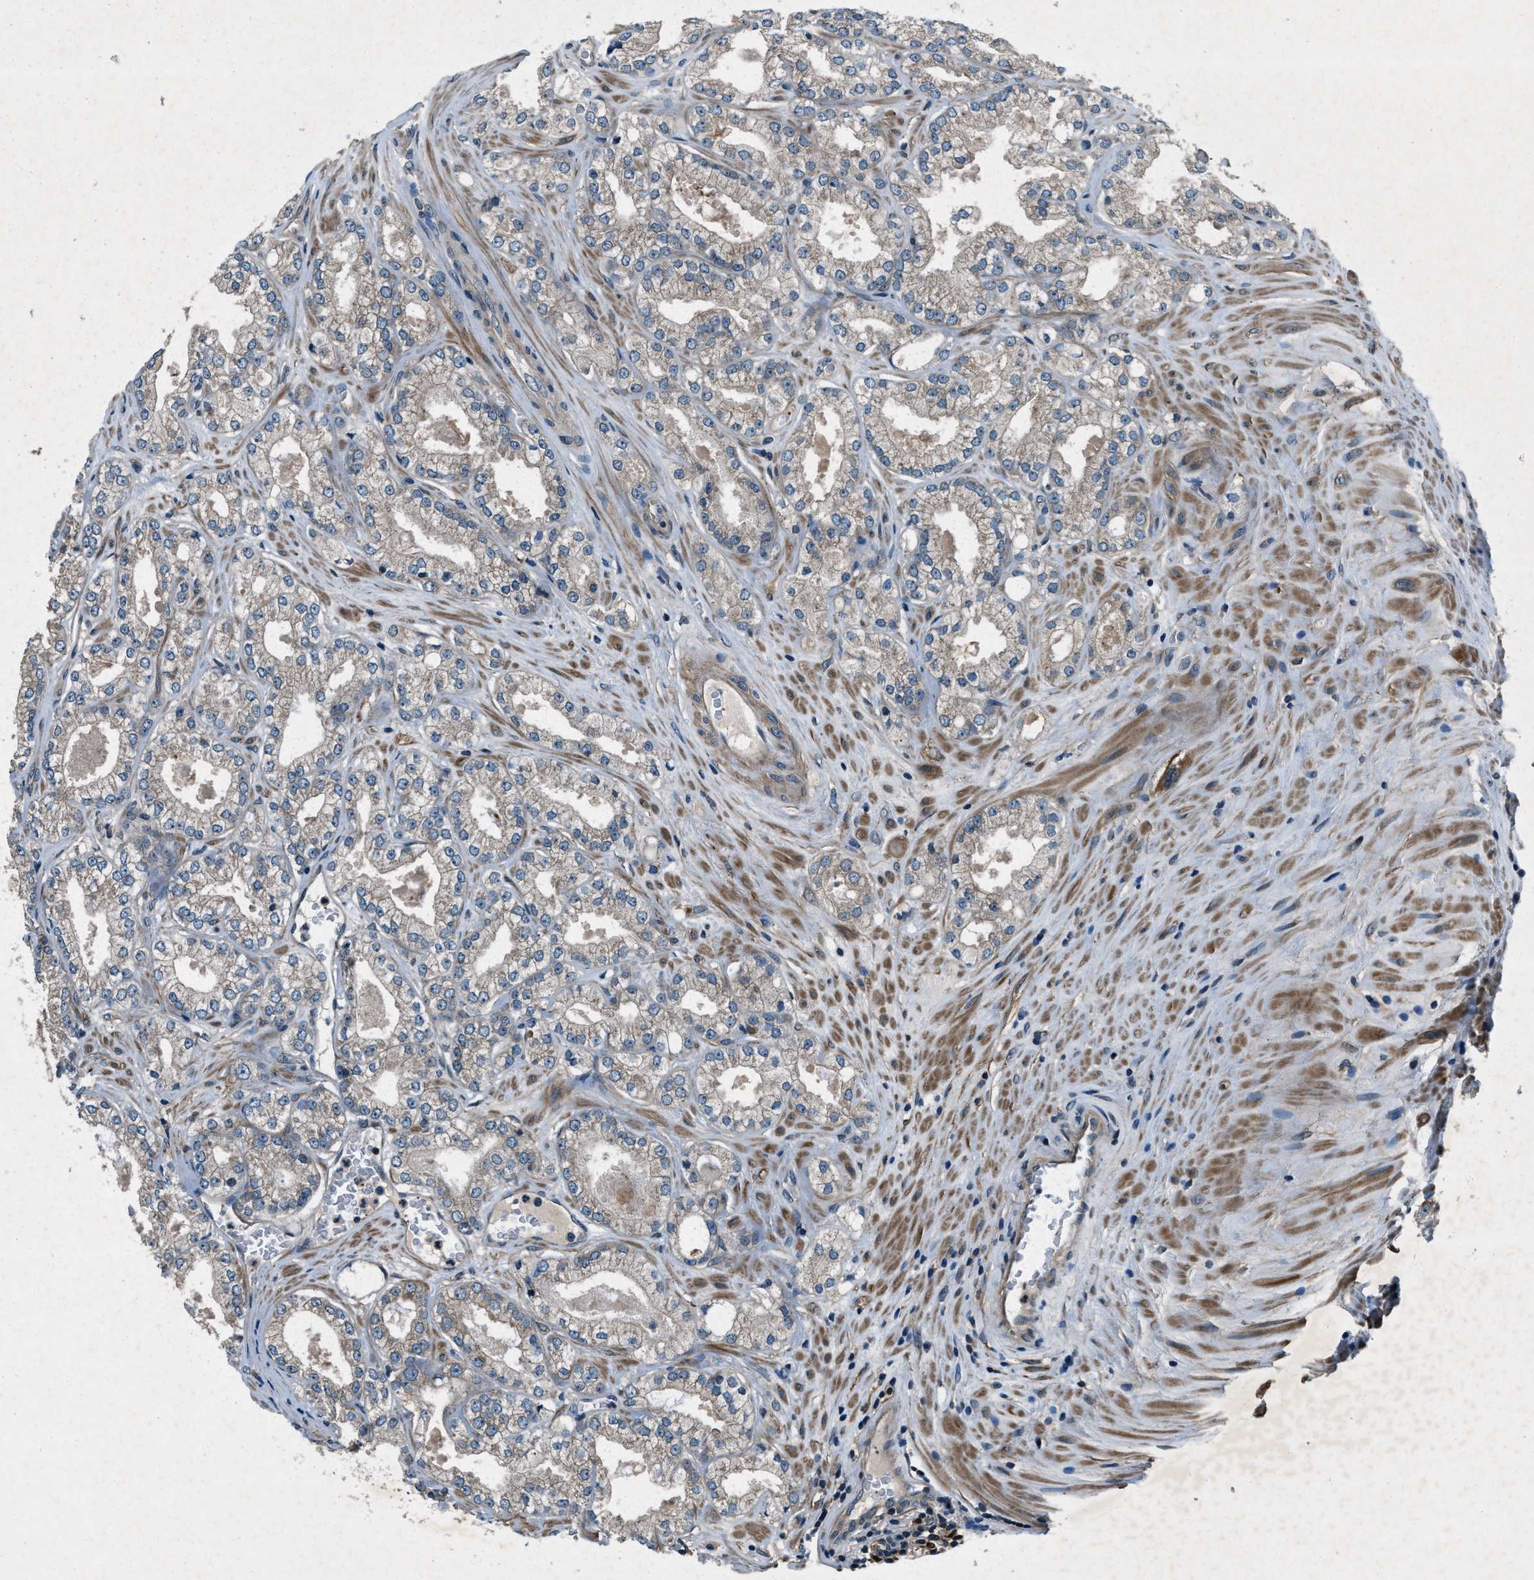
{"staining": {"intensity": "weak", "quantity": "25%-75%", "location": "cytoplasmic/membranous"}, "tissue": "prostate cancer", "cell_type": "Tumor cells", "image_type": "cancer", "snomed": [{"axis": "morphology", "description": "Adenocarcinoma, High grade"}, {"axis": "topography", "description": "Prostate"}], "caption": "High-magnification brightfield microscopy of prostate cancer stained with DAB (3,3'-diaminobenzidine) (brown) and counterstained with hematoxylin (blue). tumor cells exhibit weak cytoplasmic/membranous positivity is seen in about25%-75% of cells. (DAB (3,3'-diaminobenzidine) IHC, brown staining for protein, blue staining for nuclei).", "gene": "EPSTI1", "patient": {"sex": "male", "age": 71}}